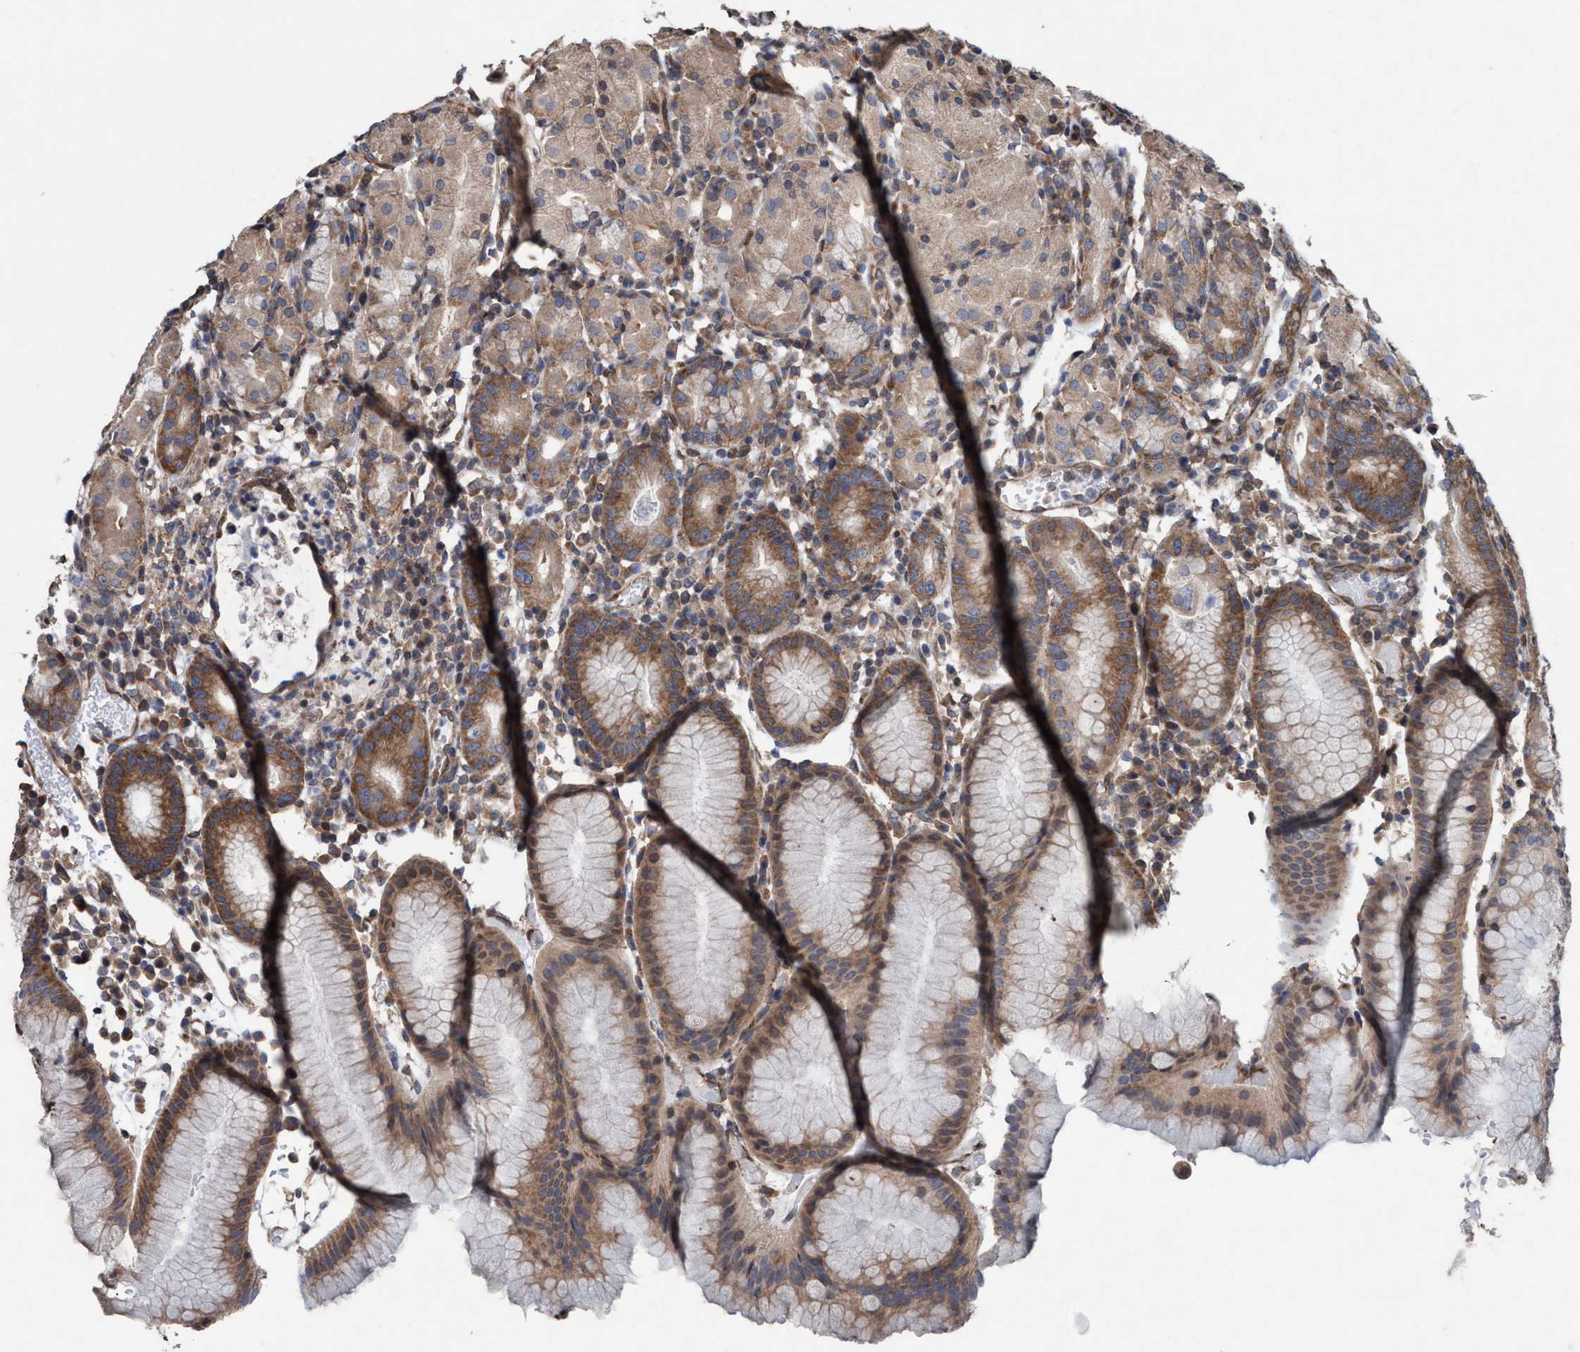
{"staining": {"intensity": "moderate", "quantity": ">75%", "location": "cytoplasmic/membranous"}, "tissue": "stomach", "cell_type": "Glandular cells", "image_type": "normal", "snomed": [{"axis": "morphology", "description": "Normal tissue, NOS"}, {"axis": "topography", "description": "Stomach"}, {"axis": "topography", "description": "Stomach, lower"}], "caption": "IHC (DAB (3,3'-diaminobenzidine)) staining of normal stomach exhibits moderate cytoplasmic/membranous protein staining in approximately >75% of glandular cells.", "gene": "METAP2", "patient": {"sex": "female", "age": 75}}